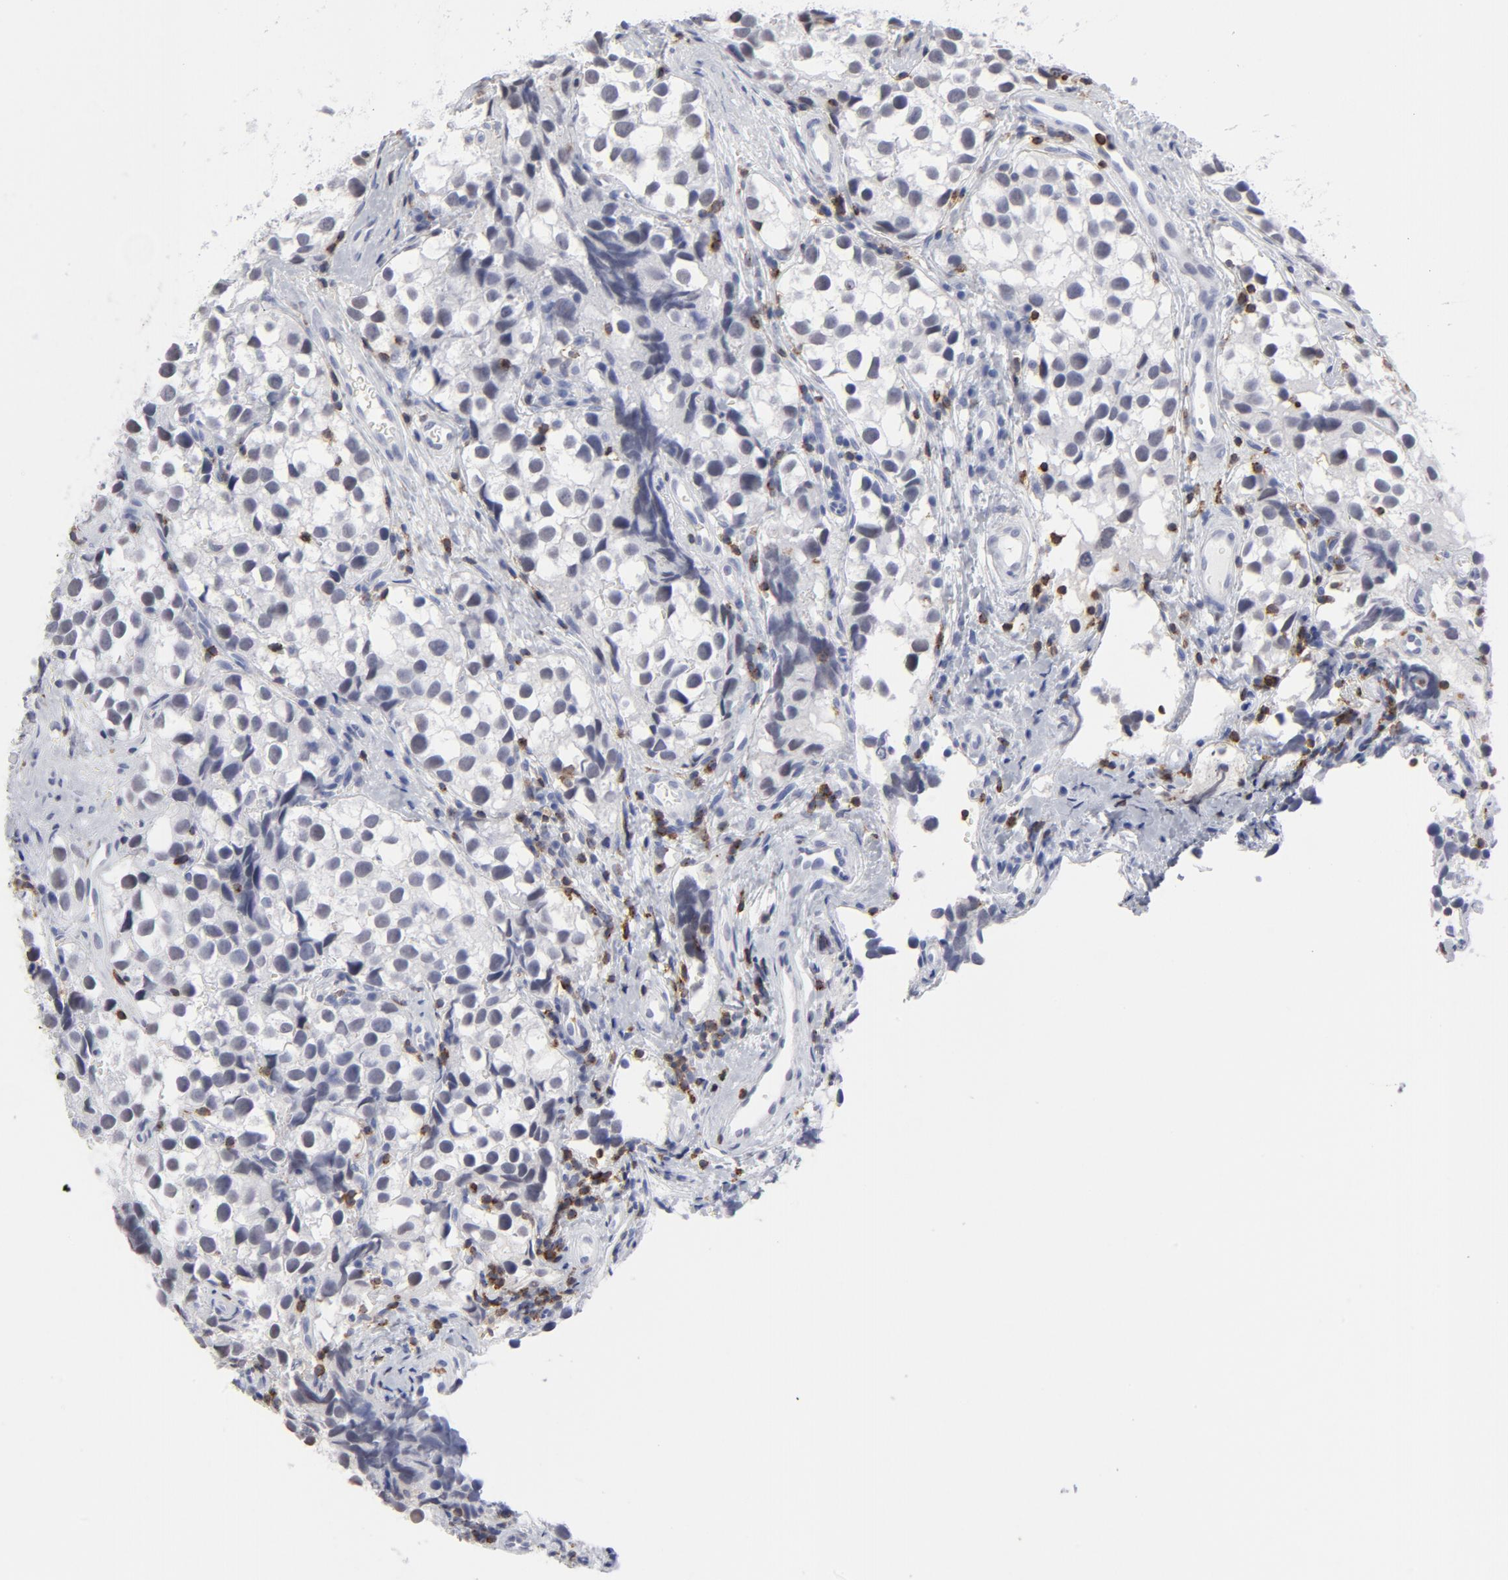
{"staining": {"intensity": "negative", "quantity": "none", "location": "none"}, "tissue": "testis cancer", "cell_type": "Tumor cells", "image_type": "cancer", "snomed": [{"axis": "morphology", "description": "Seminoma, NOS"}, {"axis": "topography", "description": "Testis"}], "caption": "An immunohistochemistry photomicrograph of seminoma (testis) is shown. There is no staining in tumor cells of seminoma (testis).", "gene": "CD2", "patient": {"sex": "male", "age": 39}}